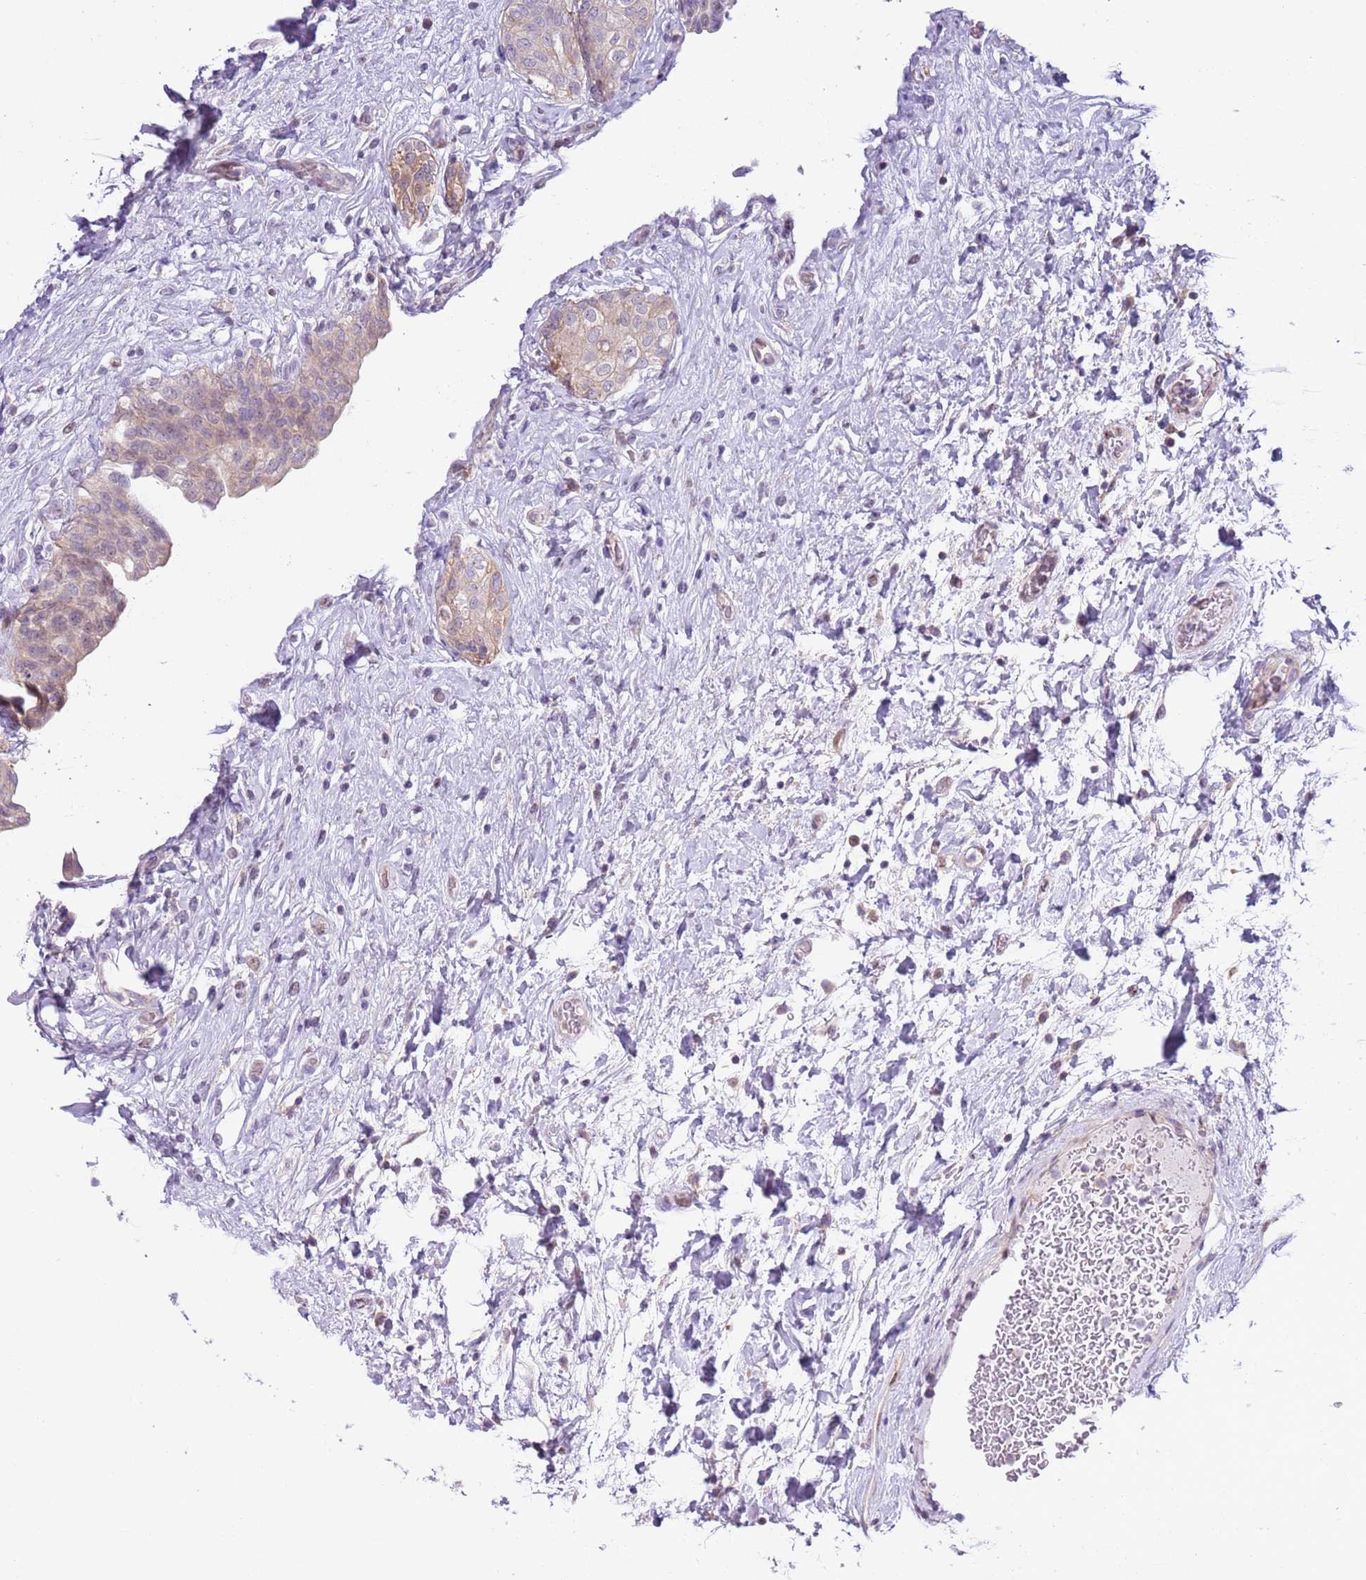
{"staining": {"intensity": "moderate", "quantity": "25%-75%", "location": "nuclear"}, "tissue": "urinary bladder", "cell_type": "Urothelial cells", "image_type": "normal", "snomed": [{"axis": "morphology", "description": "Normal tissue, NOS"}, {"axis": "topography", "description": "Urinary bladder"}], "caption": "Immunohistochemical staining of benign human urinary bladder shows moderate nuclear protein staining in approximately 25%-75% of urothelial cells.", "gene": "CAPN9", "patient": {"sex": "male", "age": 74}}